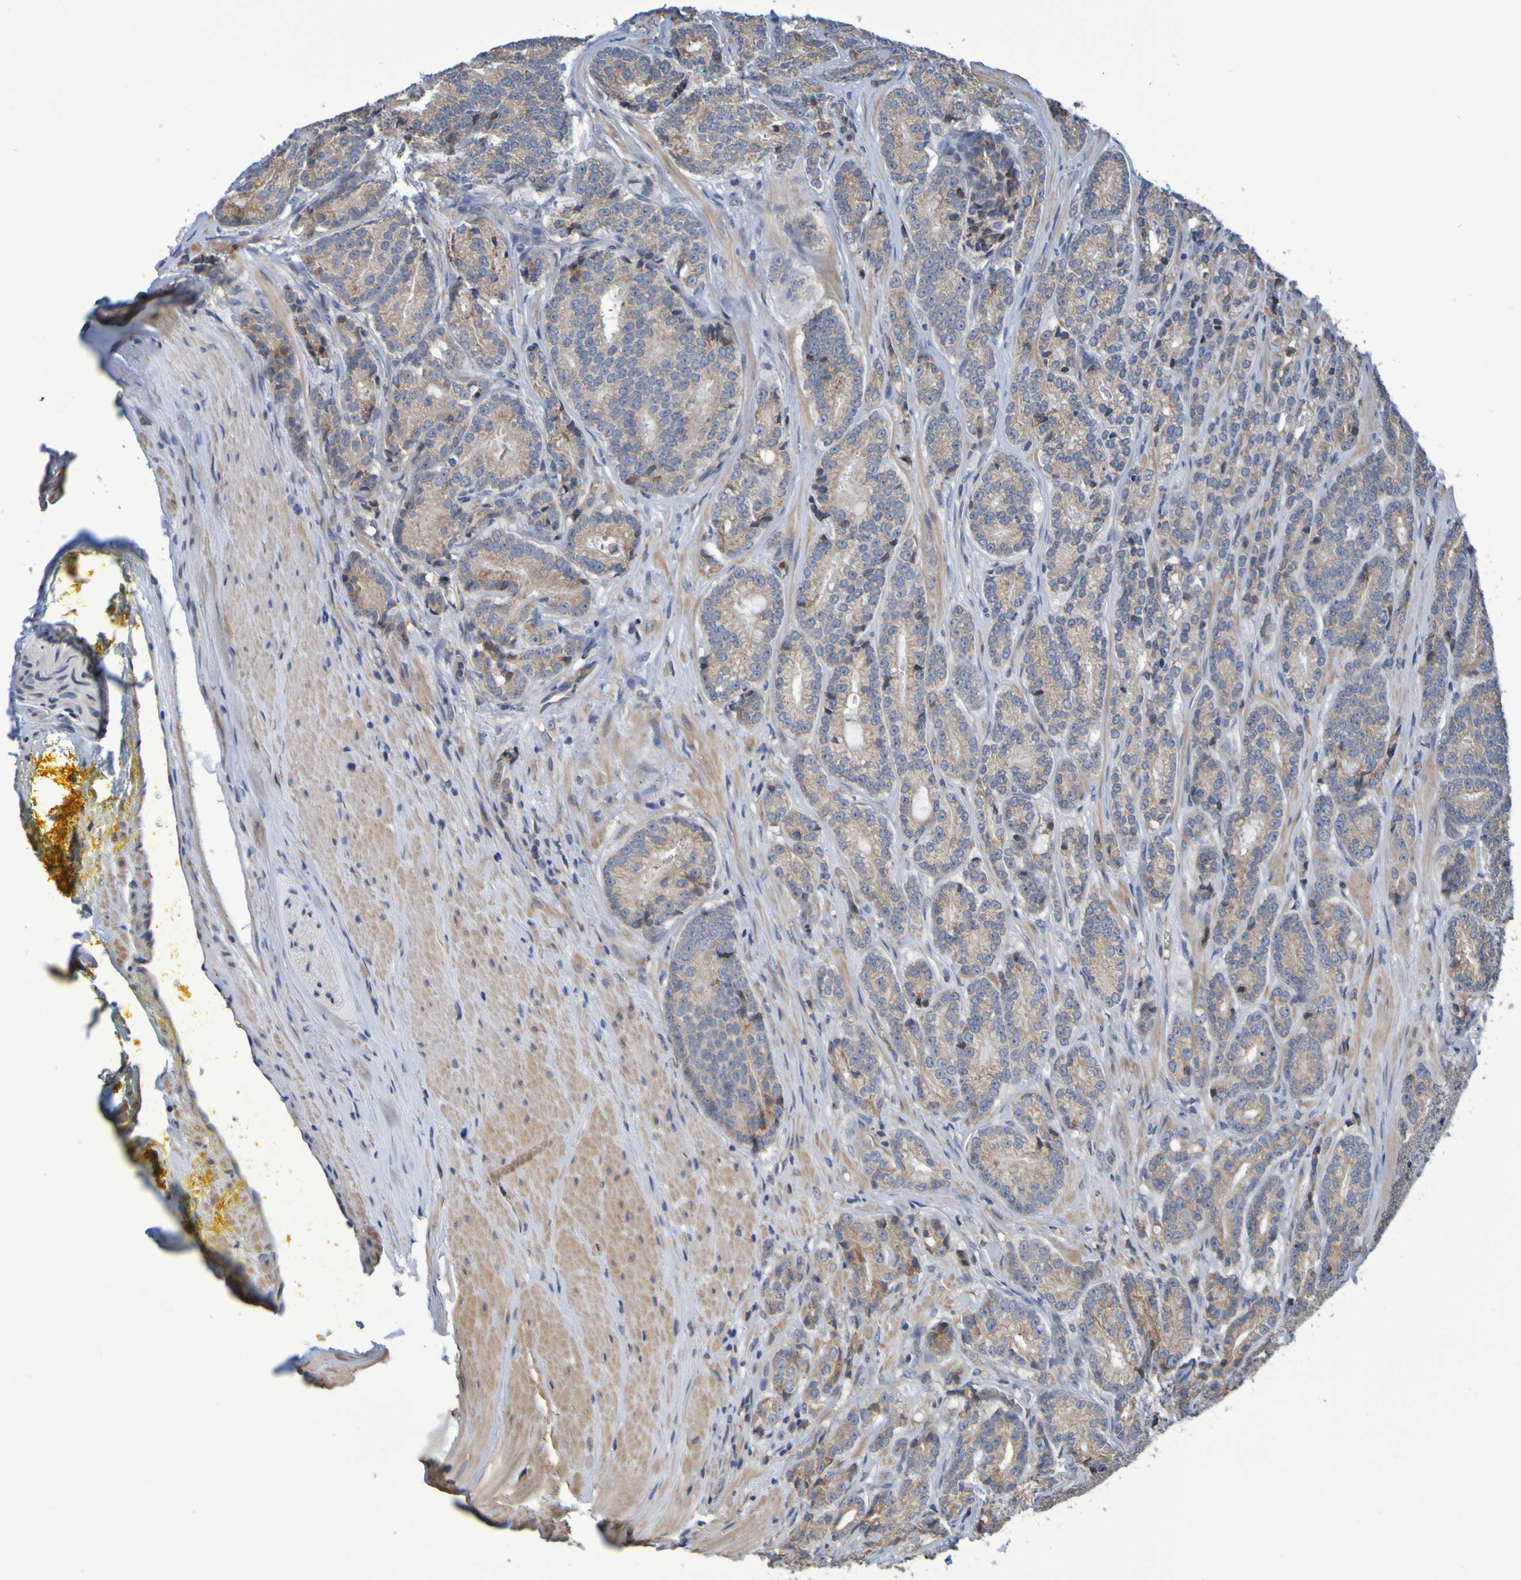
{"staining": {"intensity": "weak", "quantity": ">75%", "location": "cytoplasmic/membranous"}, "tissue": "prostate cancer", "cell_type": "Tumor cells", "image_type": "cancer", "snomed": [{"axis": "morphology", "description": "Adenocarcinoma, High grade"}, {"axis": "topography", "description": "Prostate"}], "caption": "Immunohistochemical staining of prostate cancer (adenocarcinoma (high-grade)) exhibits weak cytoplasmic/membranous protein positivity in about >75% of tumor cells. (brown staining indicates protein expression, while blue staining denotes nuclei).", "gene": "CLDN18", "patient": {"sex": "male", "age": 61}}